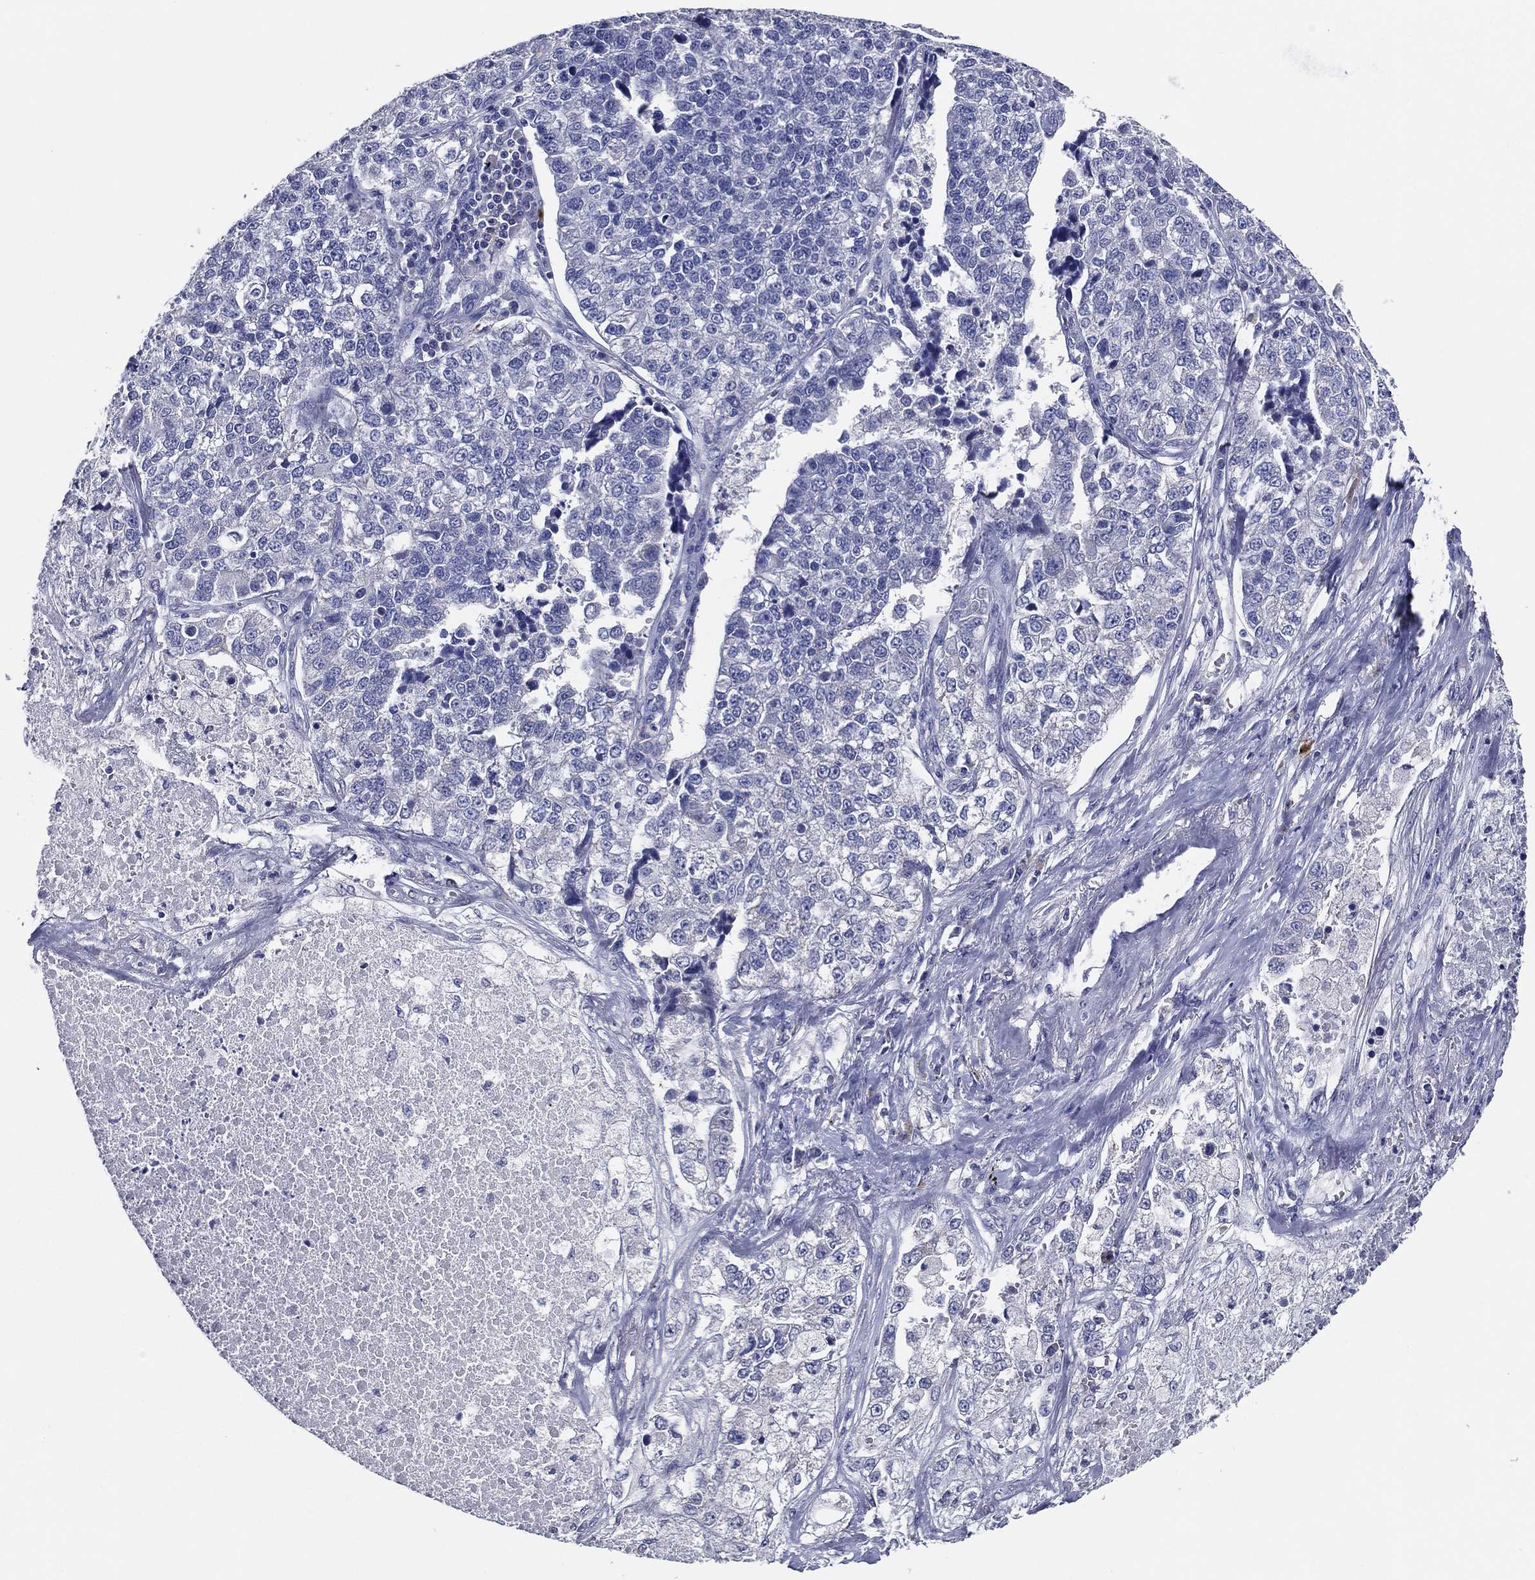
{"staining": {"intensity": "negative", "quantity": "none", "location": "none"}, "tissue": "lung cancer", "cell_type": "Tumor cells", "image_type": "cancer", "snomed": [{"axis": "morphology", "description": "Adenocarcinoma, NOS"}, {"axis": "topography", "description": "Lung"}], "caption": "Adenocarcinoma (lung) was stained to show a protein in brown. There is no significant positivity in tumor cells.", "gene": "TFAP2A", "patient": {"sex": "male", "age": 49}}